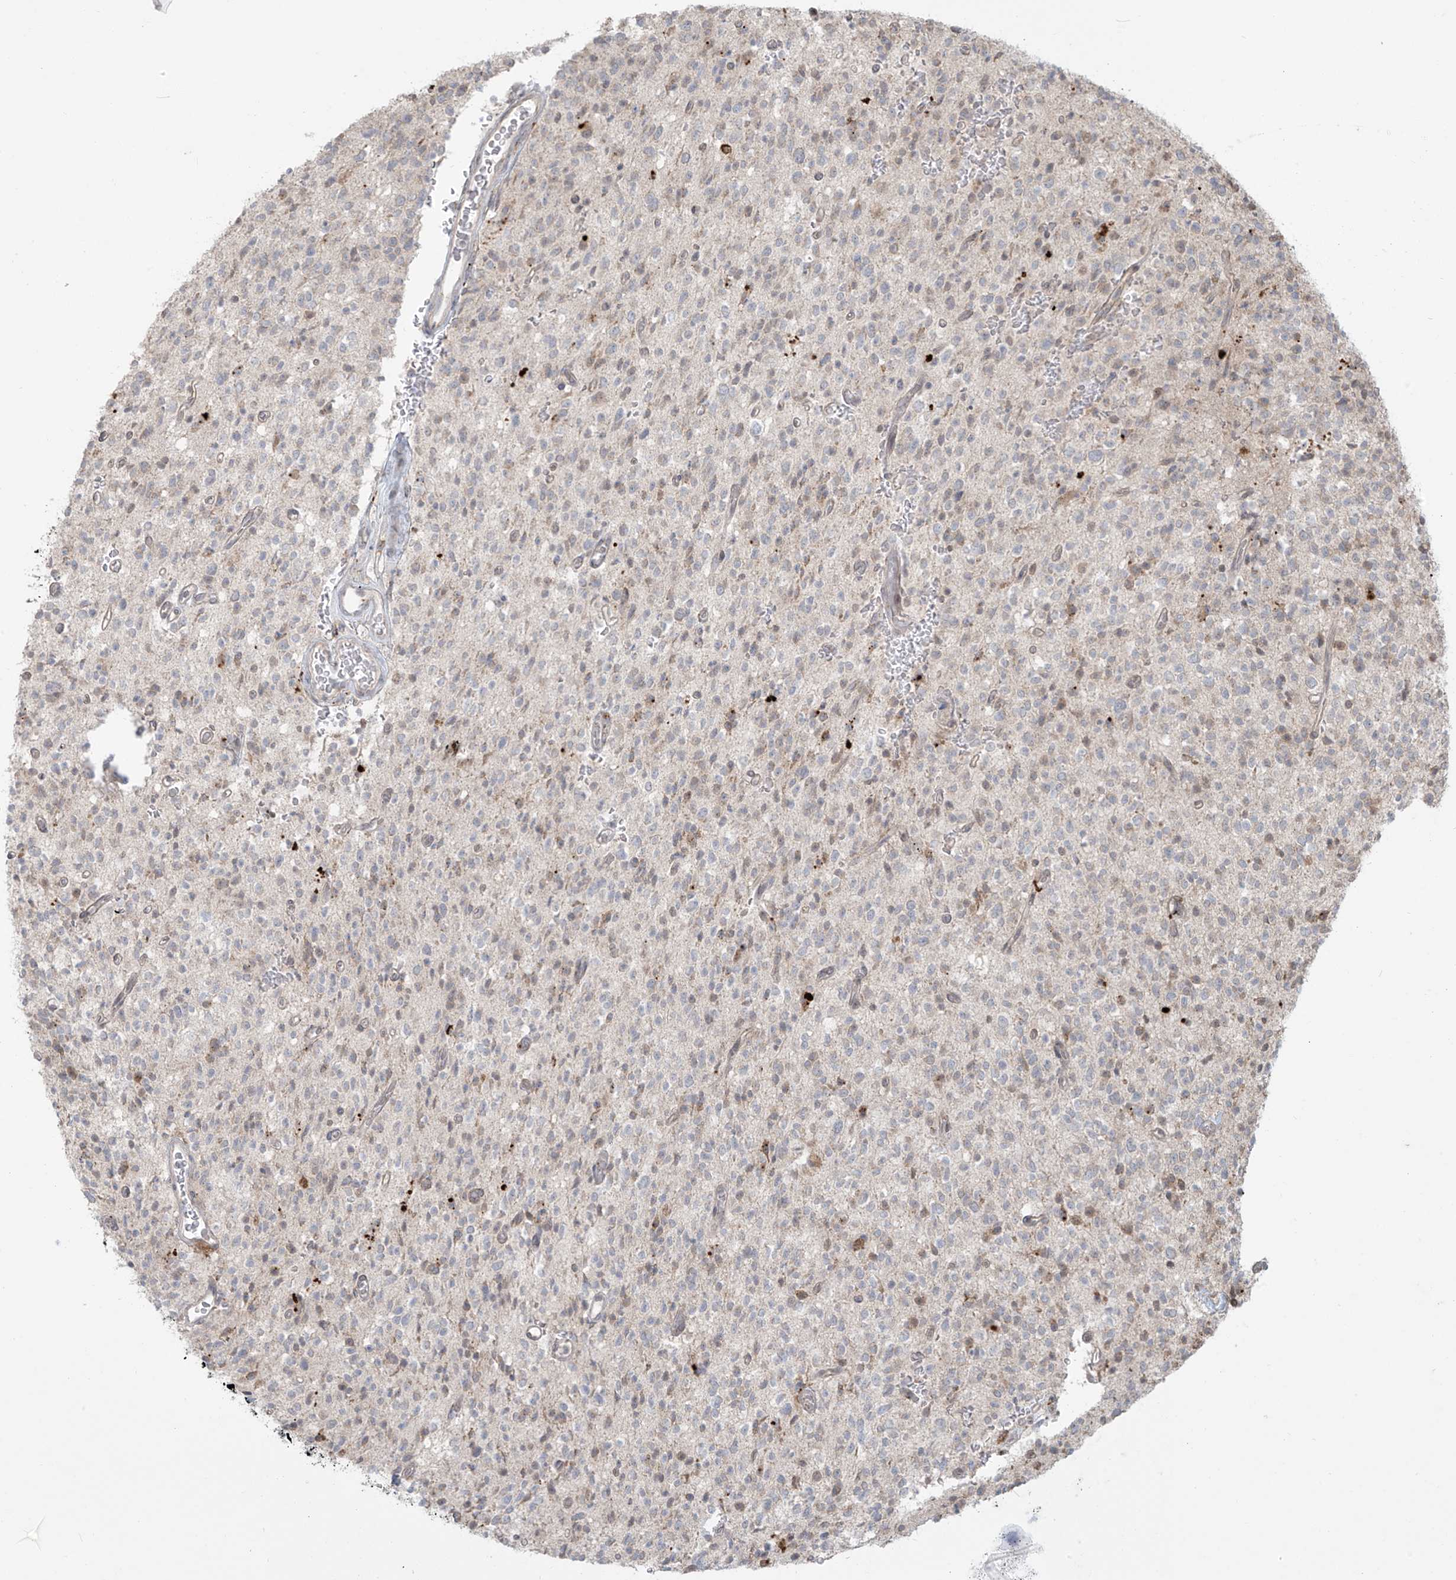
{"staining": {"intensity": "negative", "quantity": "none", "location": "none"}, "tissue": "glioma", "cell_type": "Tumor cells", "image_type": "cancer", "snomed": [{"axis": "morphology", "description": "Glioma, malignant, High grade"}, {"axis": "topography", "description": "Brain"}], "caption": "The image reveals no staining of tumor cells in glioma. The staining is performed using DAB brown chromogen with nuclei counter-stained in using hematoxylin.", "gene": "PLEKHM3", "patient": {"sex": "male", "age": 34}}